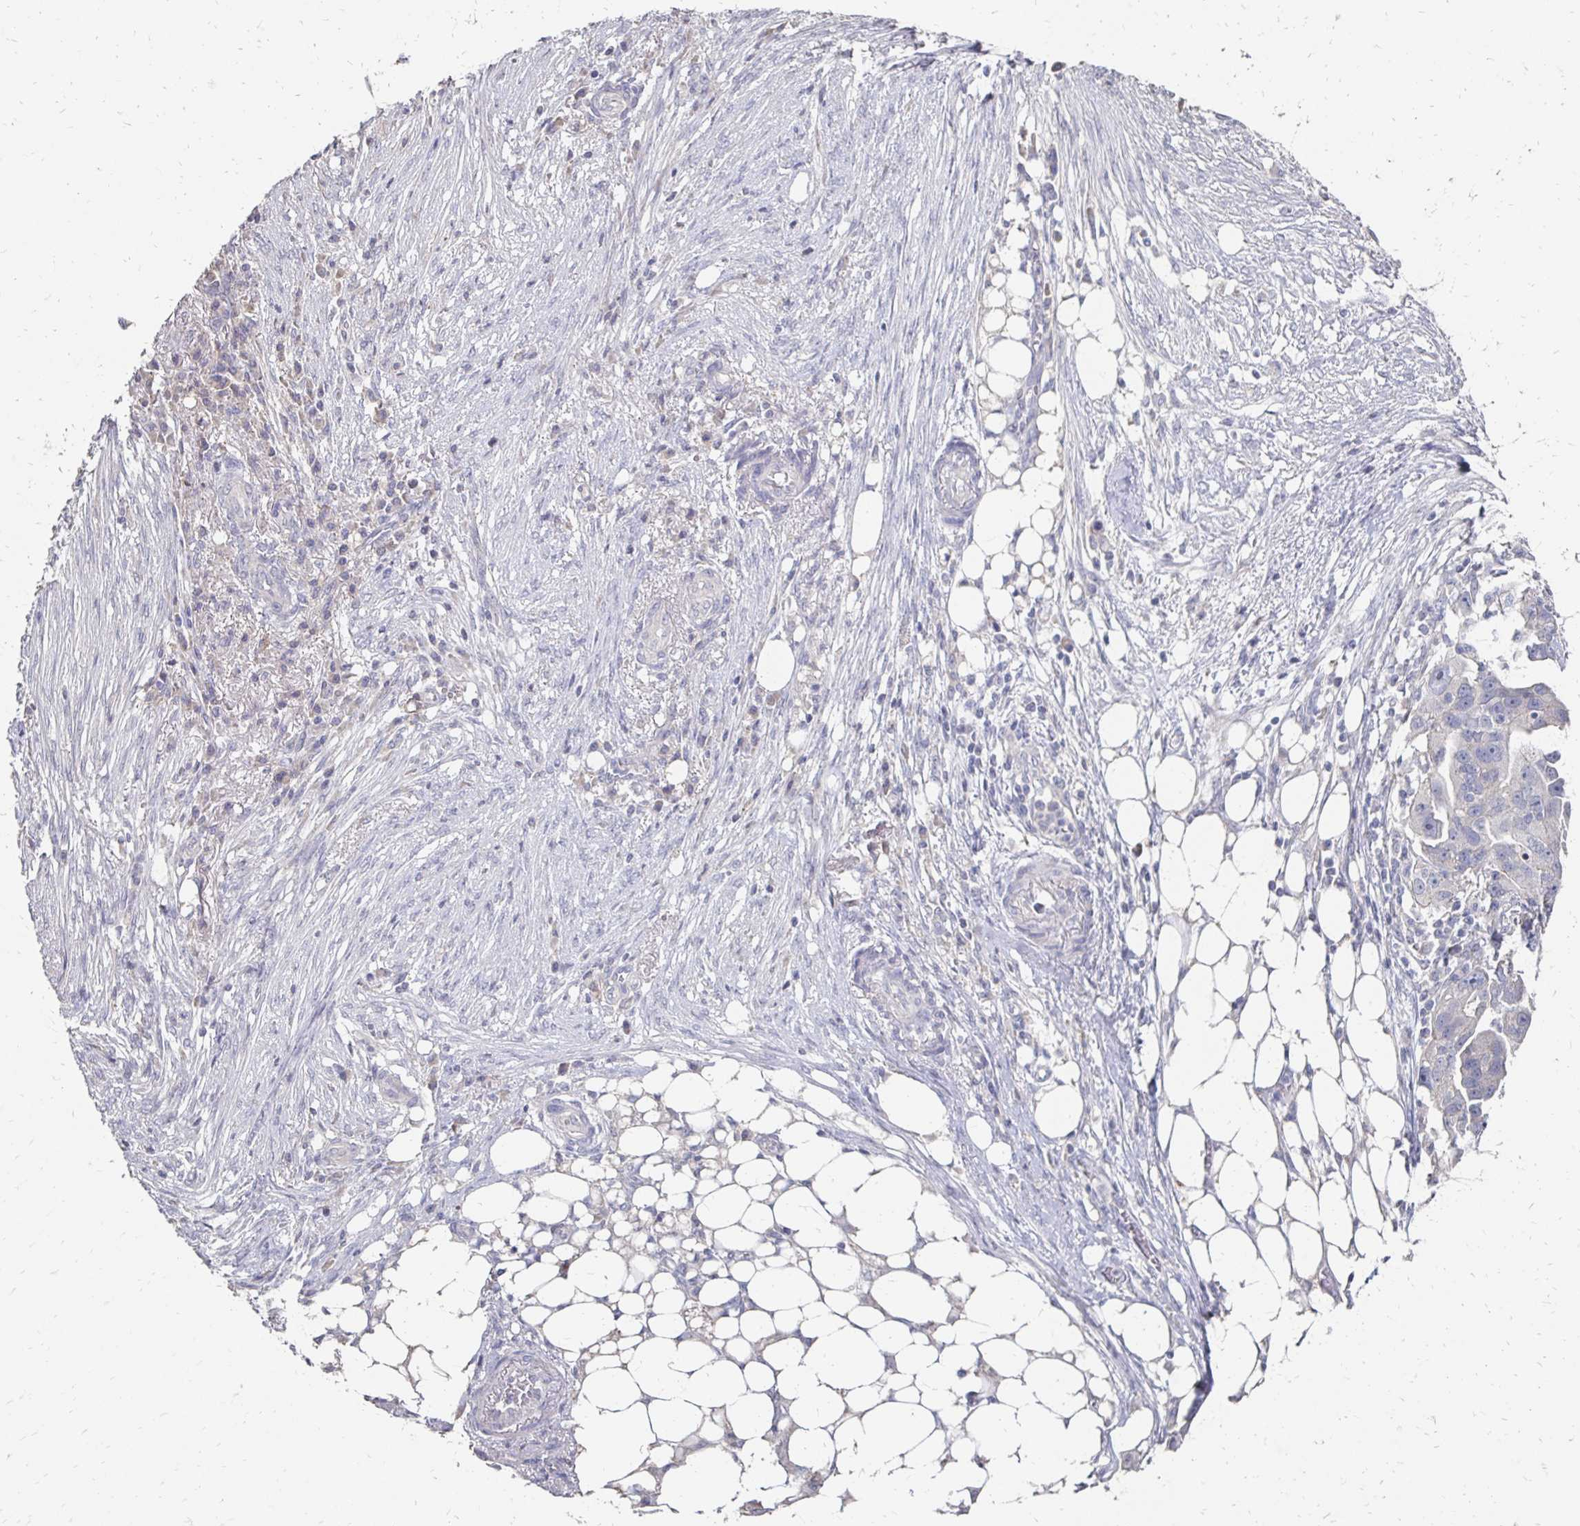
{"staining": {"intensity": "negative", "quantity": "none", "location": "none"}, "tissue": "ovarian cancer", "cell_type": "Tumor cells", "image_type": "cancer", "snomed": [{"axis": "morphology", "description": "Carcinoma, endometroid"}, {"axis": "morphology", "description": "Cystadenocarcinoma, serous, NOS"}, {"axis": "topography", "description": "Ovary"}], "caption": "Tumor cells show no significant expression in endometroid carcinoma (ovarian).", "gene": "ZNF727", "patient": {"sex": "female", "age": 45}}